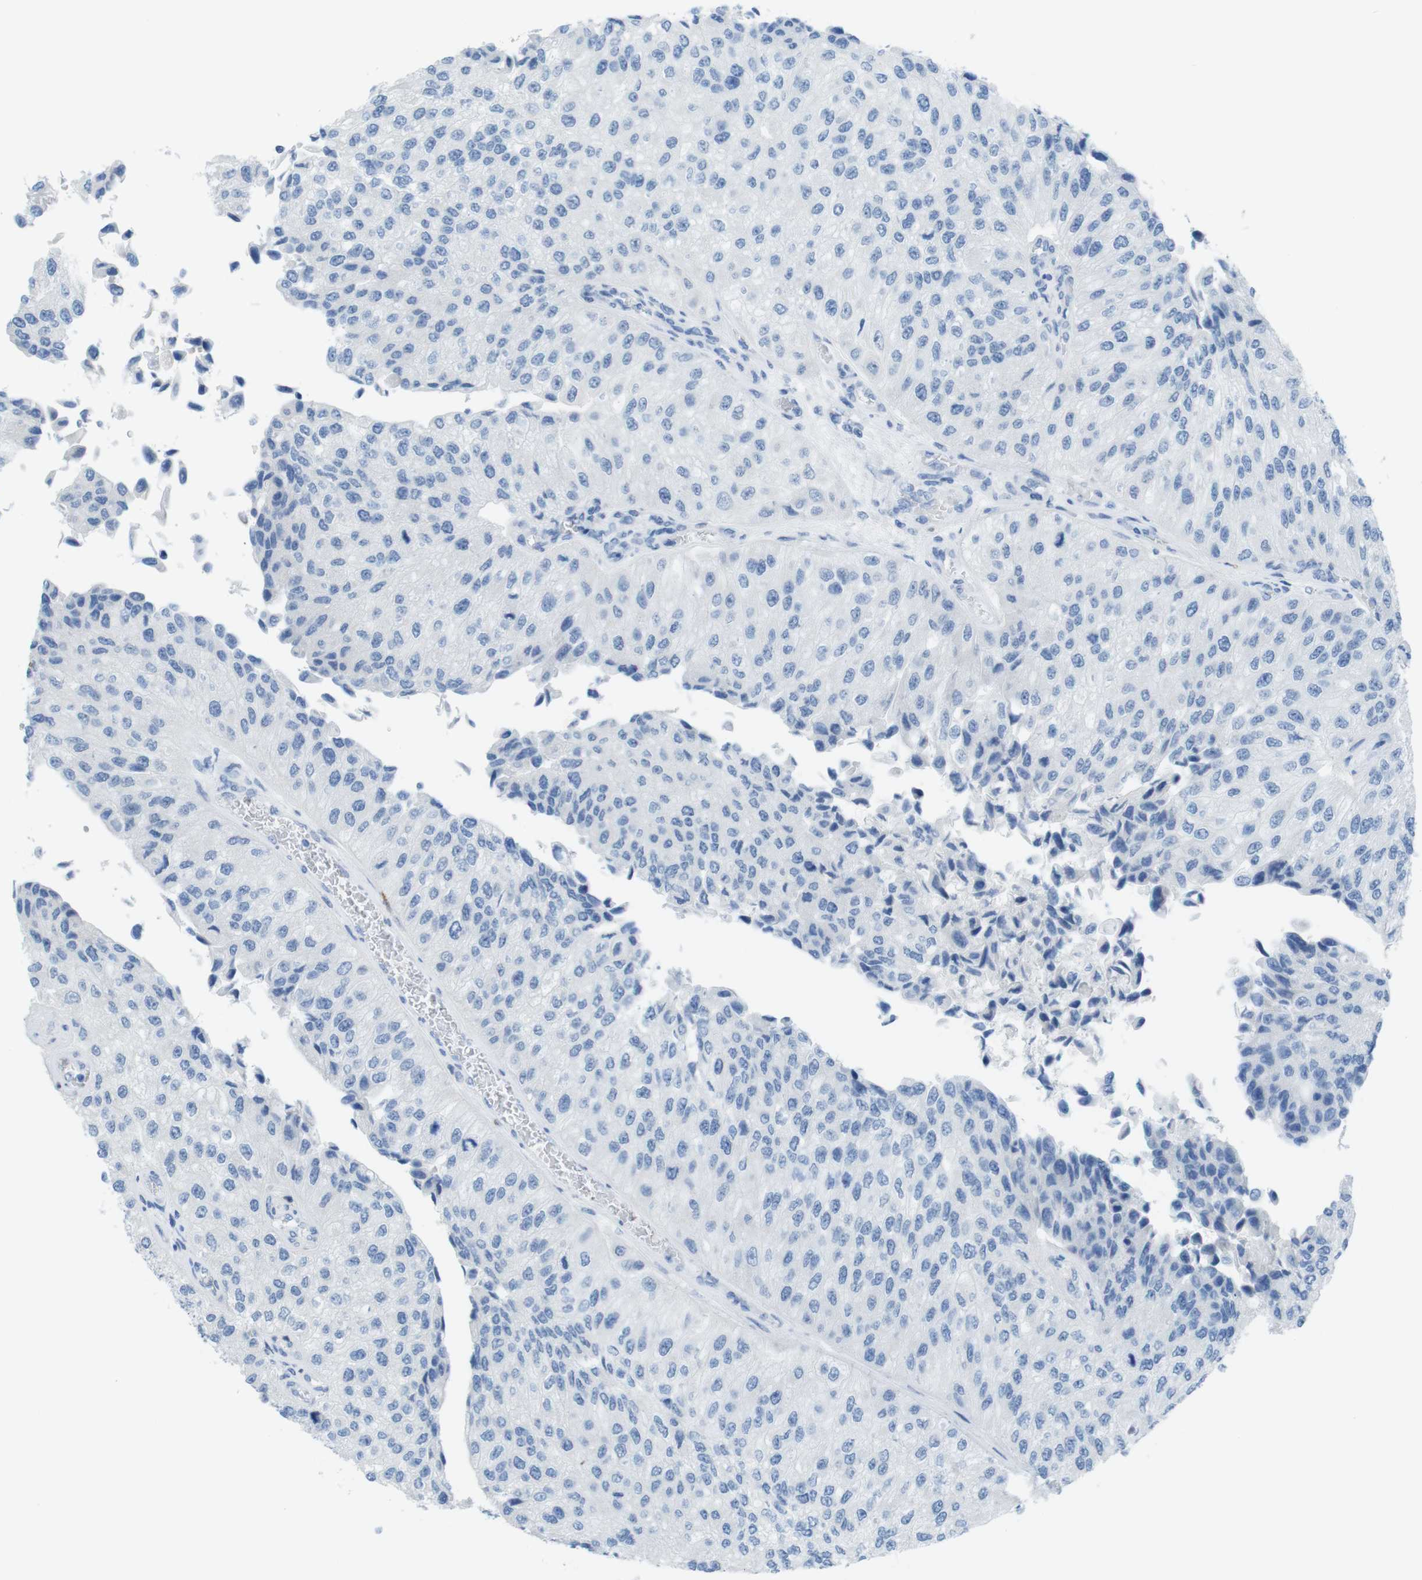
{"staining": {"intensity": "negative", "quantity": "none", "location": "none"}, "tissue": "urothelial cancer", "cell_type": "Tumor cells", "image_type": "cancer", "snomed": [{"axis": "morphology", "description": "Urothelial carcinoma, High grade"}, {"axis": "topography", "description": "Kidney"}, {"axis": "topography", "description": "Urinary bladder"}], "caption": "Tumor cells show no significant protein positivity in urothelial cancer.", "gene": "CD5", "patient": {"sex": "male", "age": 77}}